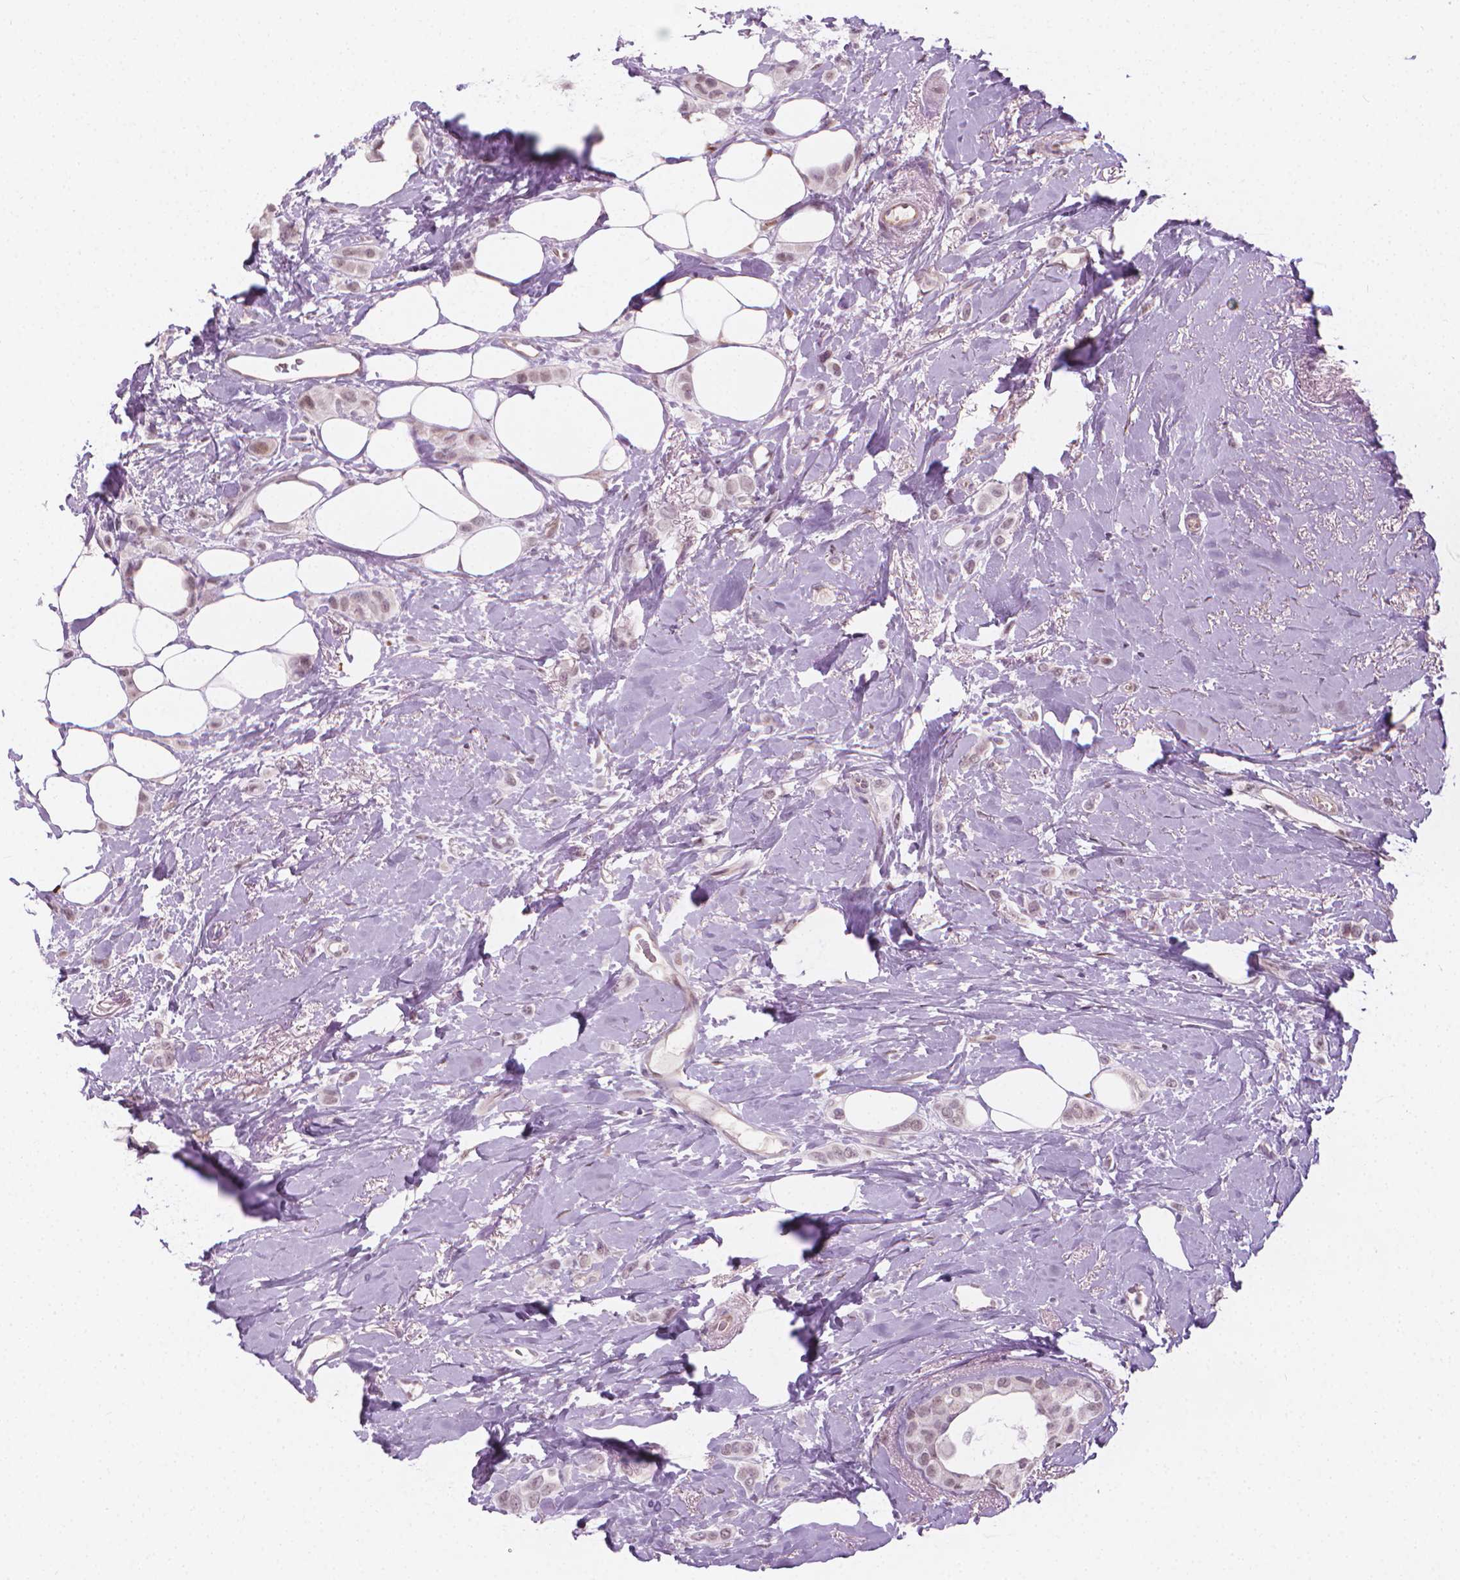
{"staining": {"intensity": "weak", "quantity": "25%-75%", "location": "nuclear"}, "tissue": "breast cancer", "cell_type": "Tumor cells", "image_type": "cancer", "snomed": [{"axis": "morphology", "description": "Lobular carcinoma"}, {"axis": "topography", "description": "Breast"}], "caption": "A histopathology image of breast lobular carcinoma stained for a protein displays weak nuclear brown staining in tumor cells.", "gene": "CDKN1C", "patient": {"sex": "female", "age": 66}}